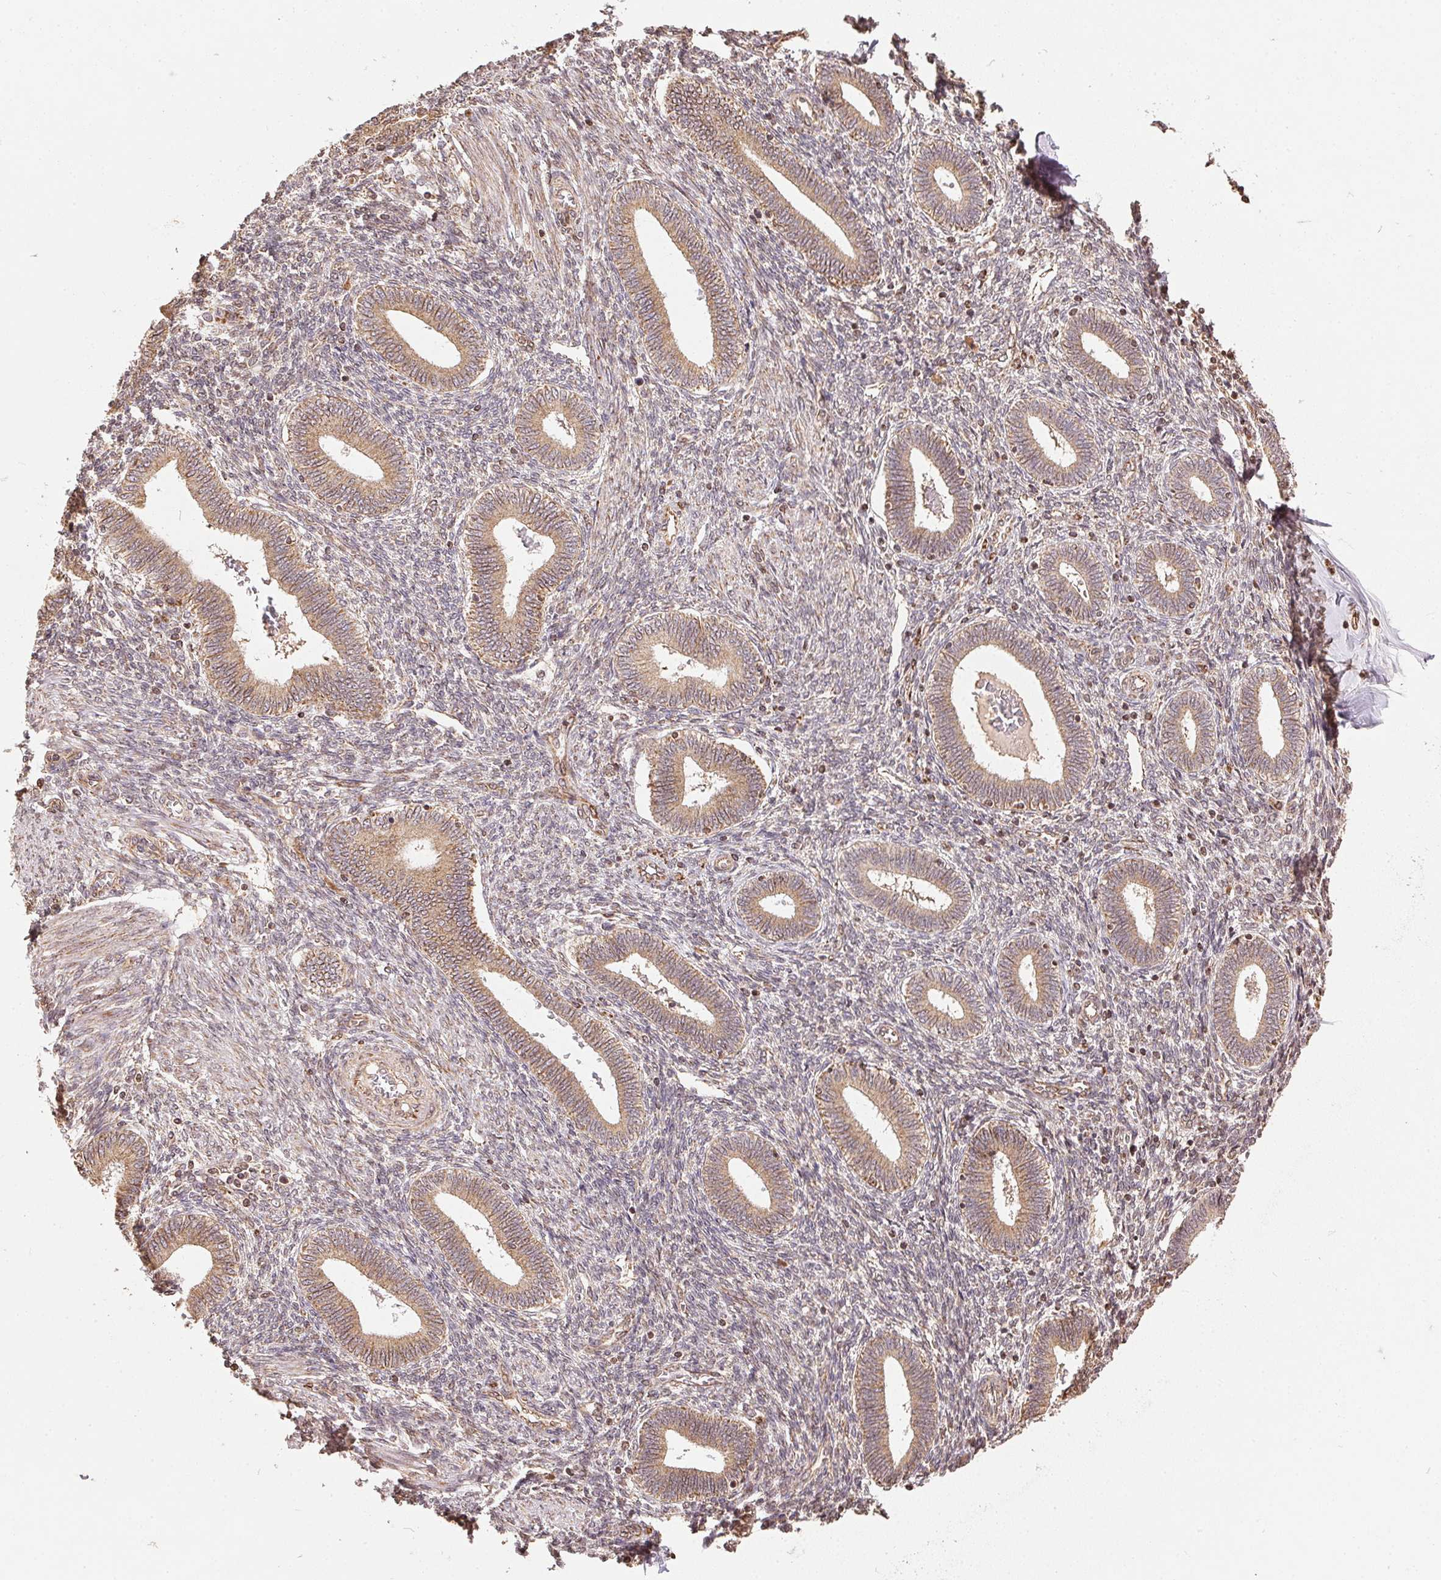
{"staining": {"intensity": "weak", "quantity": ">75%", "location": "cytoplasmic/membranous"}, "tissue": "endometrium", "cell_type": "Cells in endometrial stroma", "image_type": "normal", "snomed": [{"axis": "morphology", "description": "Normal tissue, NOS"}, {"axis": "topography", "description": "Endometrium"}], "caption": "Immunohistochemical staining of benign endometrium demonstrates >75% levels of weak cytoplasmic/membranous protein staining in approximately >75% of cells in endometrial stroma.", "gene": "SPRED2", "patient": {"sex": "female", "age": 42}}